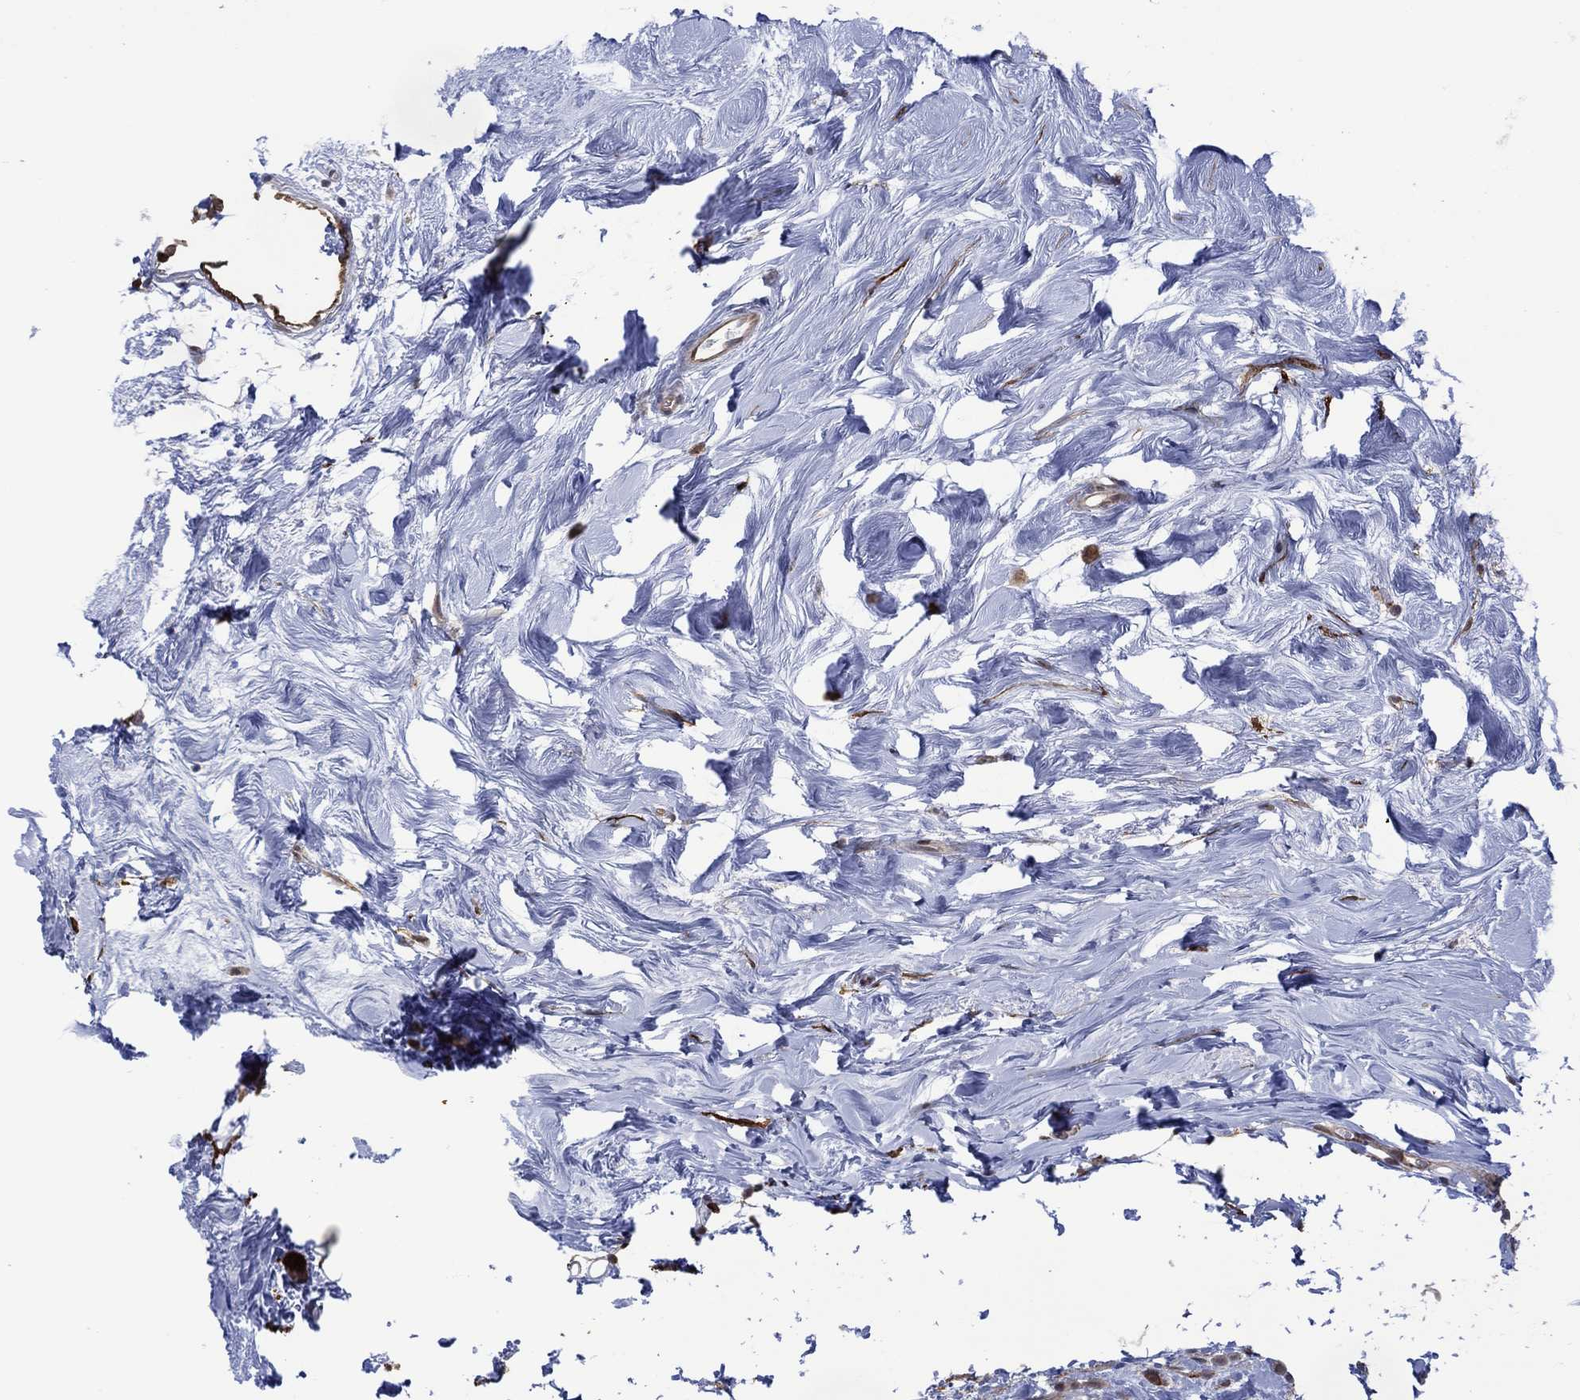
{"staining": {"intensity": "weak", "quantity": "<25%", "location": "nuclear"}, "tissue": "breast cancer", "cell_type": "Tumor cells", "image_type": "cancer", "snomed": [{"axis": "morphology", "description": "Lobular carcinoma"}, {"axis": "topography", "description": "Breast"}], "caption": "An IHC histopathology image of breast cancer is shown. There is no staining in tumor cells of breast cancer.", "gene": "DPP4", "patient": {"sex": "female", "age": 49}}